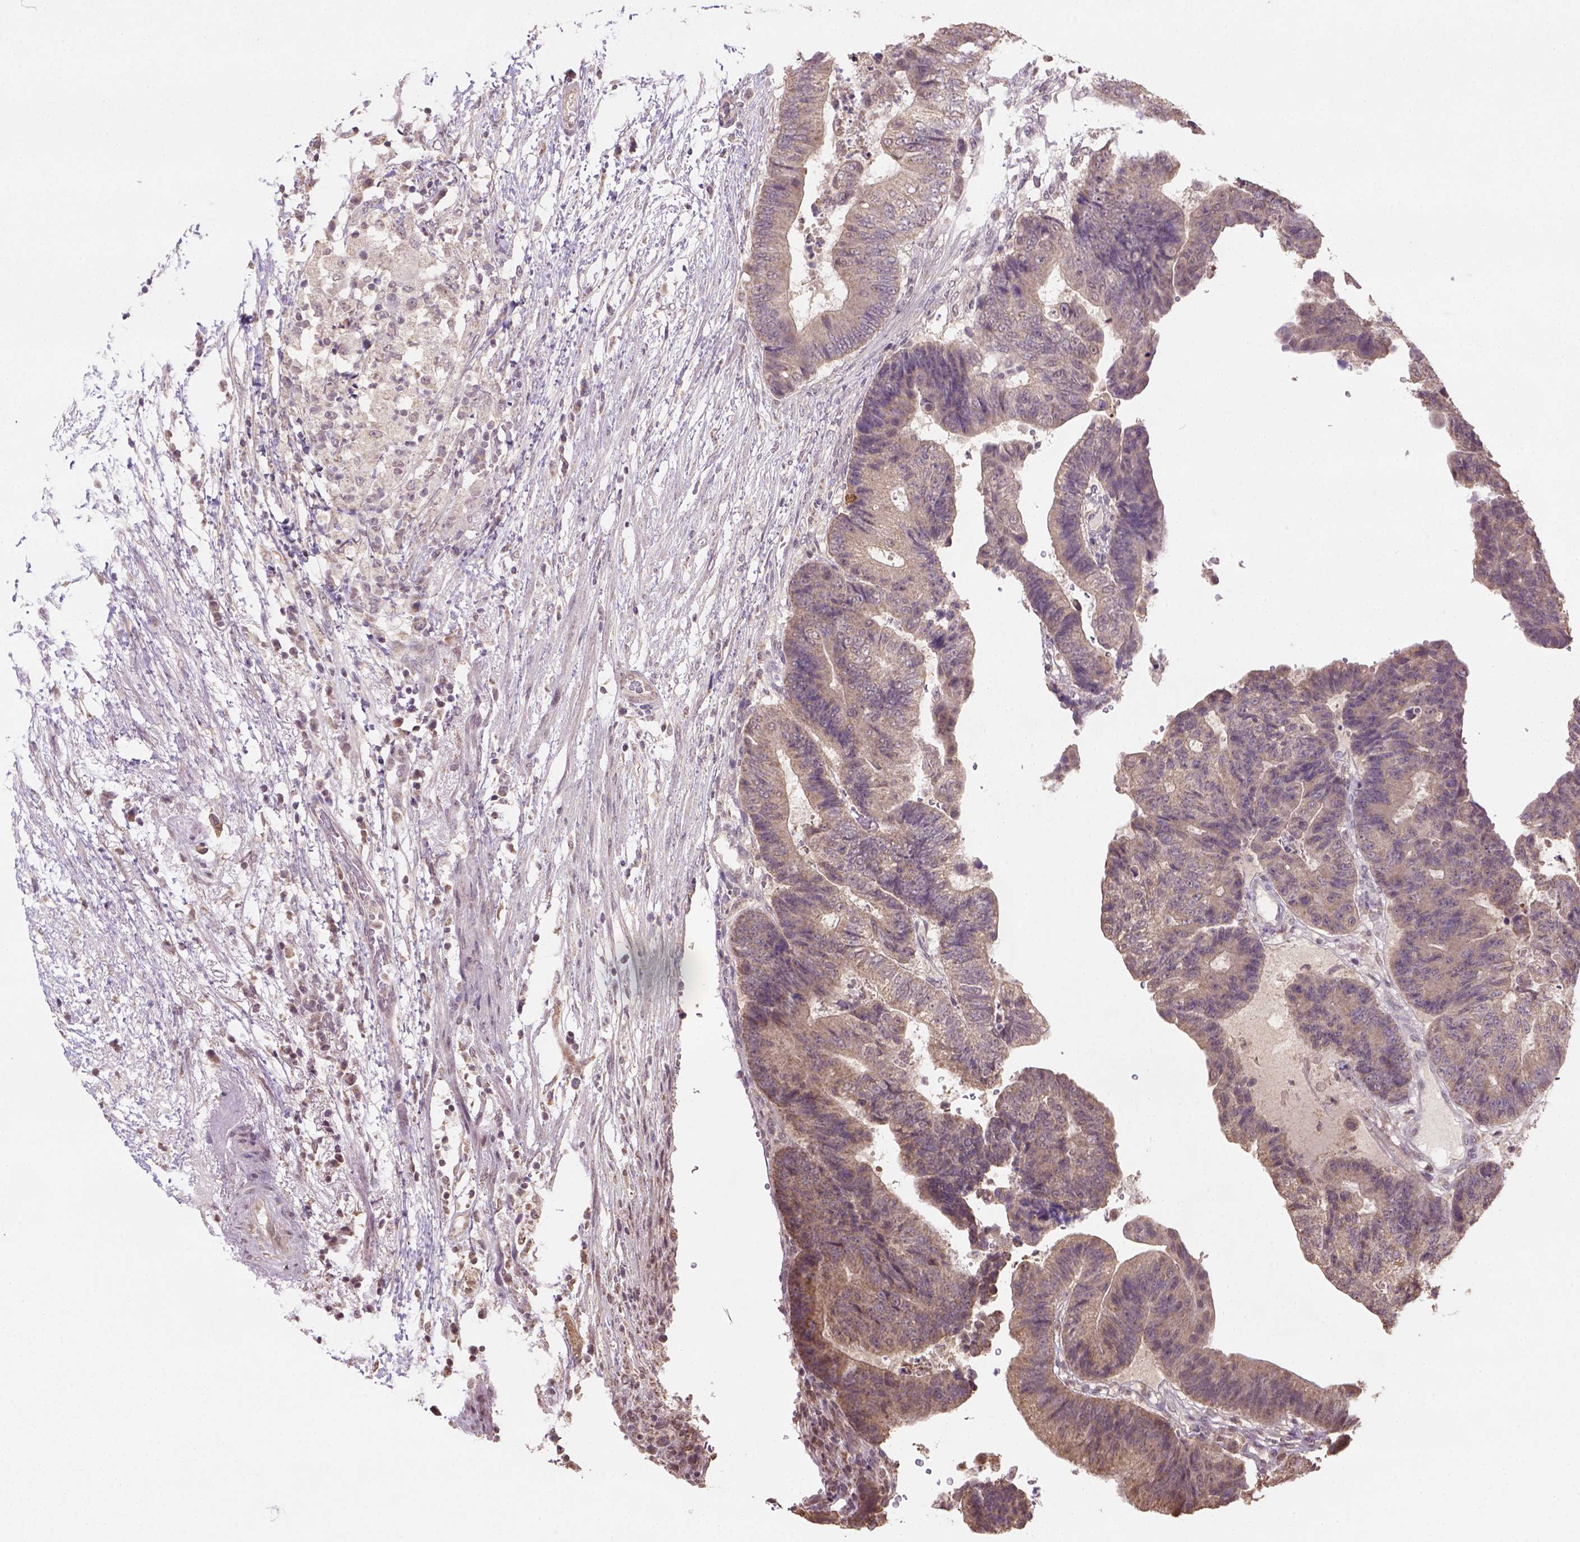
{"staining": {"intensity": "moderate", "quantity": ">75%", "location": "cytoplasmic/membranous"}, "tissue": "colorectal cancer", "cell_type": "Tumor cells", "image_type": "cancer", "snomed": [{"axis": "morphology", "description": "Adenocarcinoma, NOS"}, {"axis": "topography", "description": "Colon"}], "caption": "This is an image of IHC staining of colorectal cancer, which shows moderate staining in the cytoplasmic/membranous of tumor cells.", "gene": "NUDT10", "patient": {"sex": "female", "age": 48}}